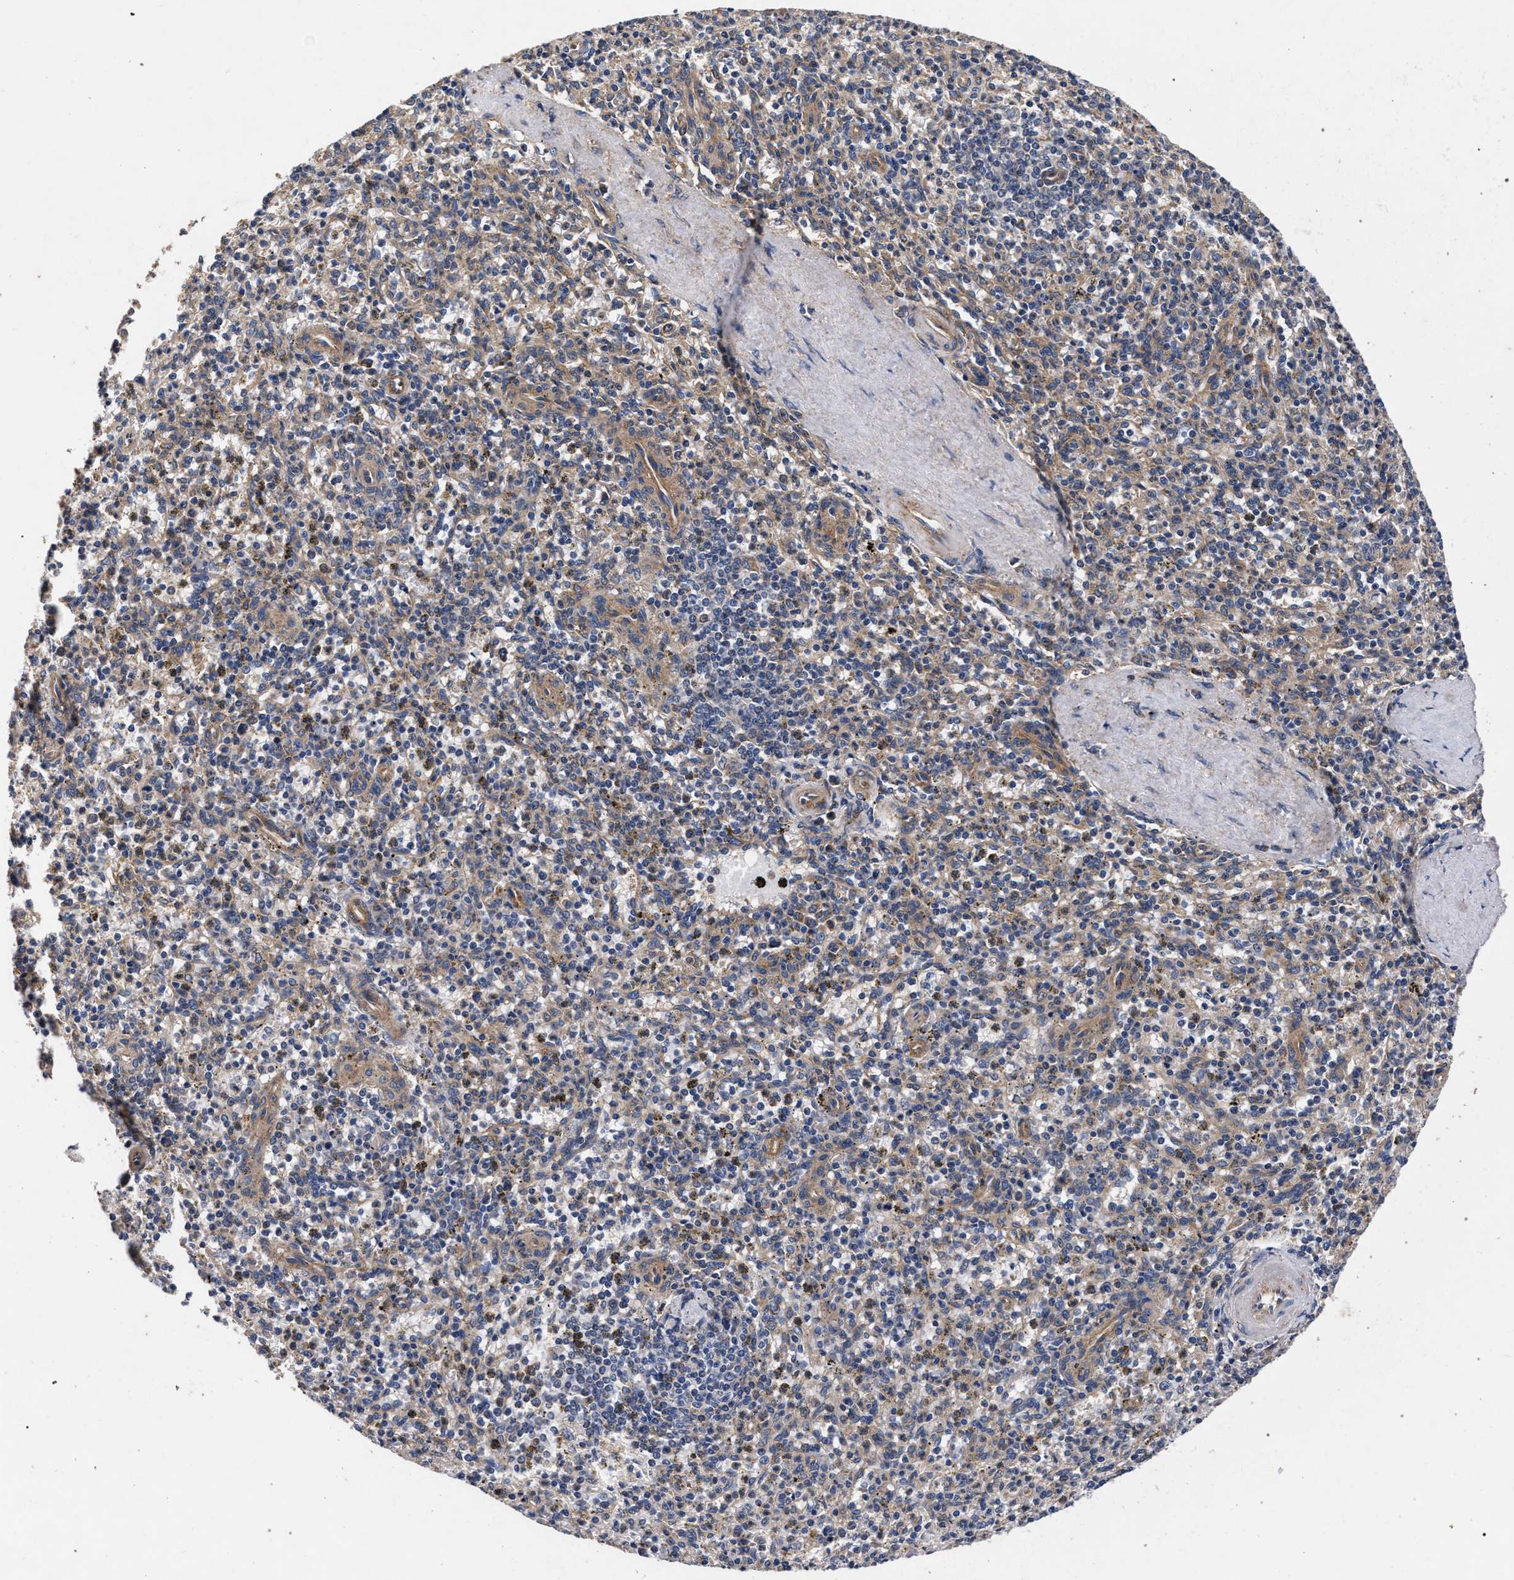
{"staining": {"intensity": "moderate", "quantity": "25%-75%", "location": "cytoplasmic/membranous"}, "tissue": "spleen", "cell_type": "Cells in red pulp", "image_type": "normal", "snomed": [{"axis": "morphology", "description": "Normal tissue, NOS"}, {"axis": "topography", "description": "Spleen"}], "caption": "A micrograph showing moderate cytoplasmic/membranous positivity in about 25%-75% of cells in red pulp in normal spleen, as visualized by brown immunohistochemical staining.", "gene": "CFAP95", "patient": {"sex": "male", "age": 72}}